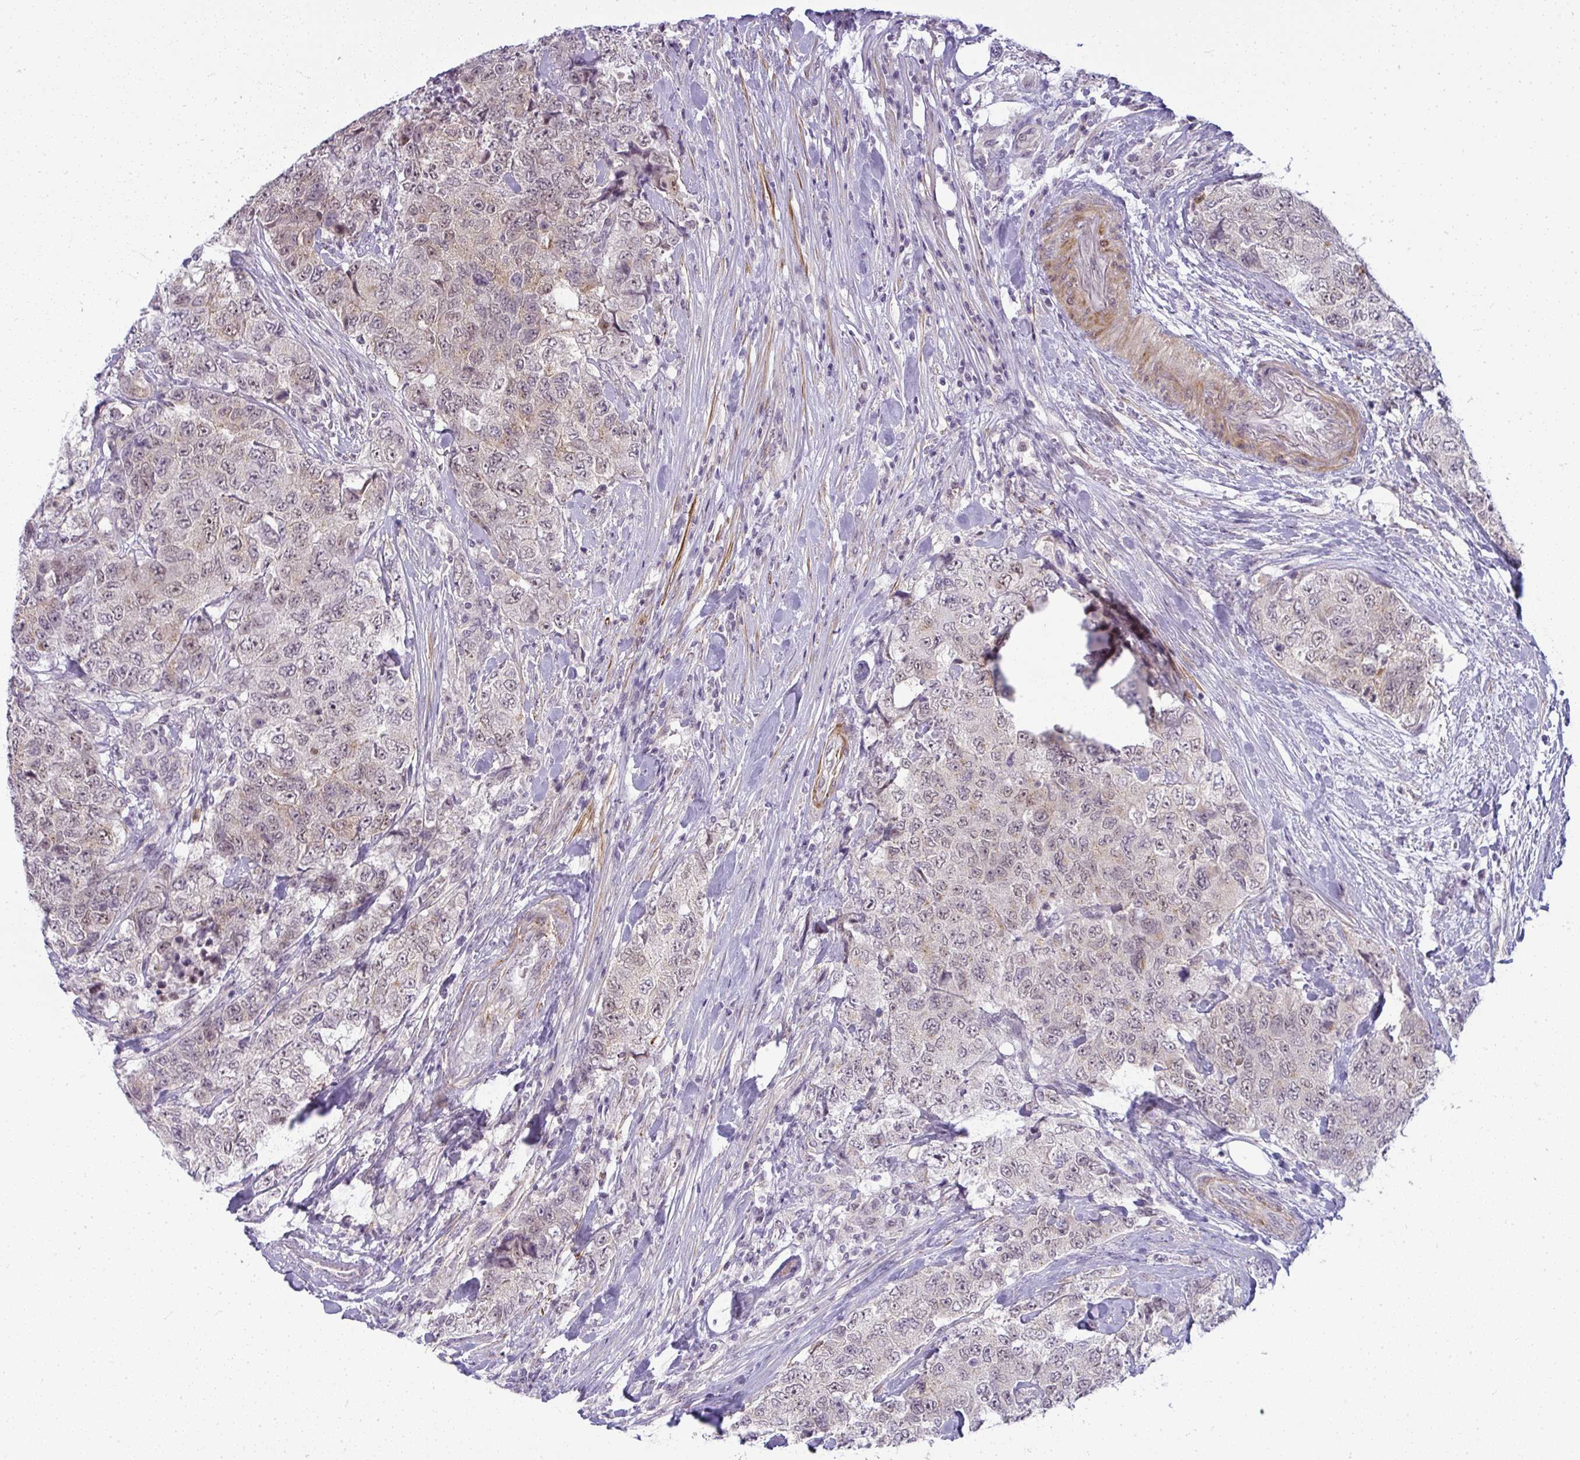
{"staining": {"intensity": "weak", "quantity": "<25%", "location": "cytoplasmic/membranous"}, "tissue": "urothelial cancer", "cell_type": "Tumor cells", "image_type": "cancer", "snomed": [{"axis": "morphology", "description": "Urothelial carcinoma, High grade"}, {"axis": "topography", "description": "Urinary bladder"}], "caption": "IHC of urothelial cancer shows no positivity in tumor cells.", "gene": "DZIP1", "patient": {"sex": "female", "age": 78}}